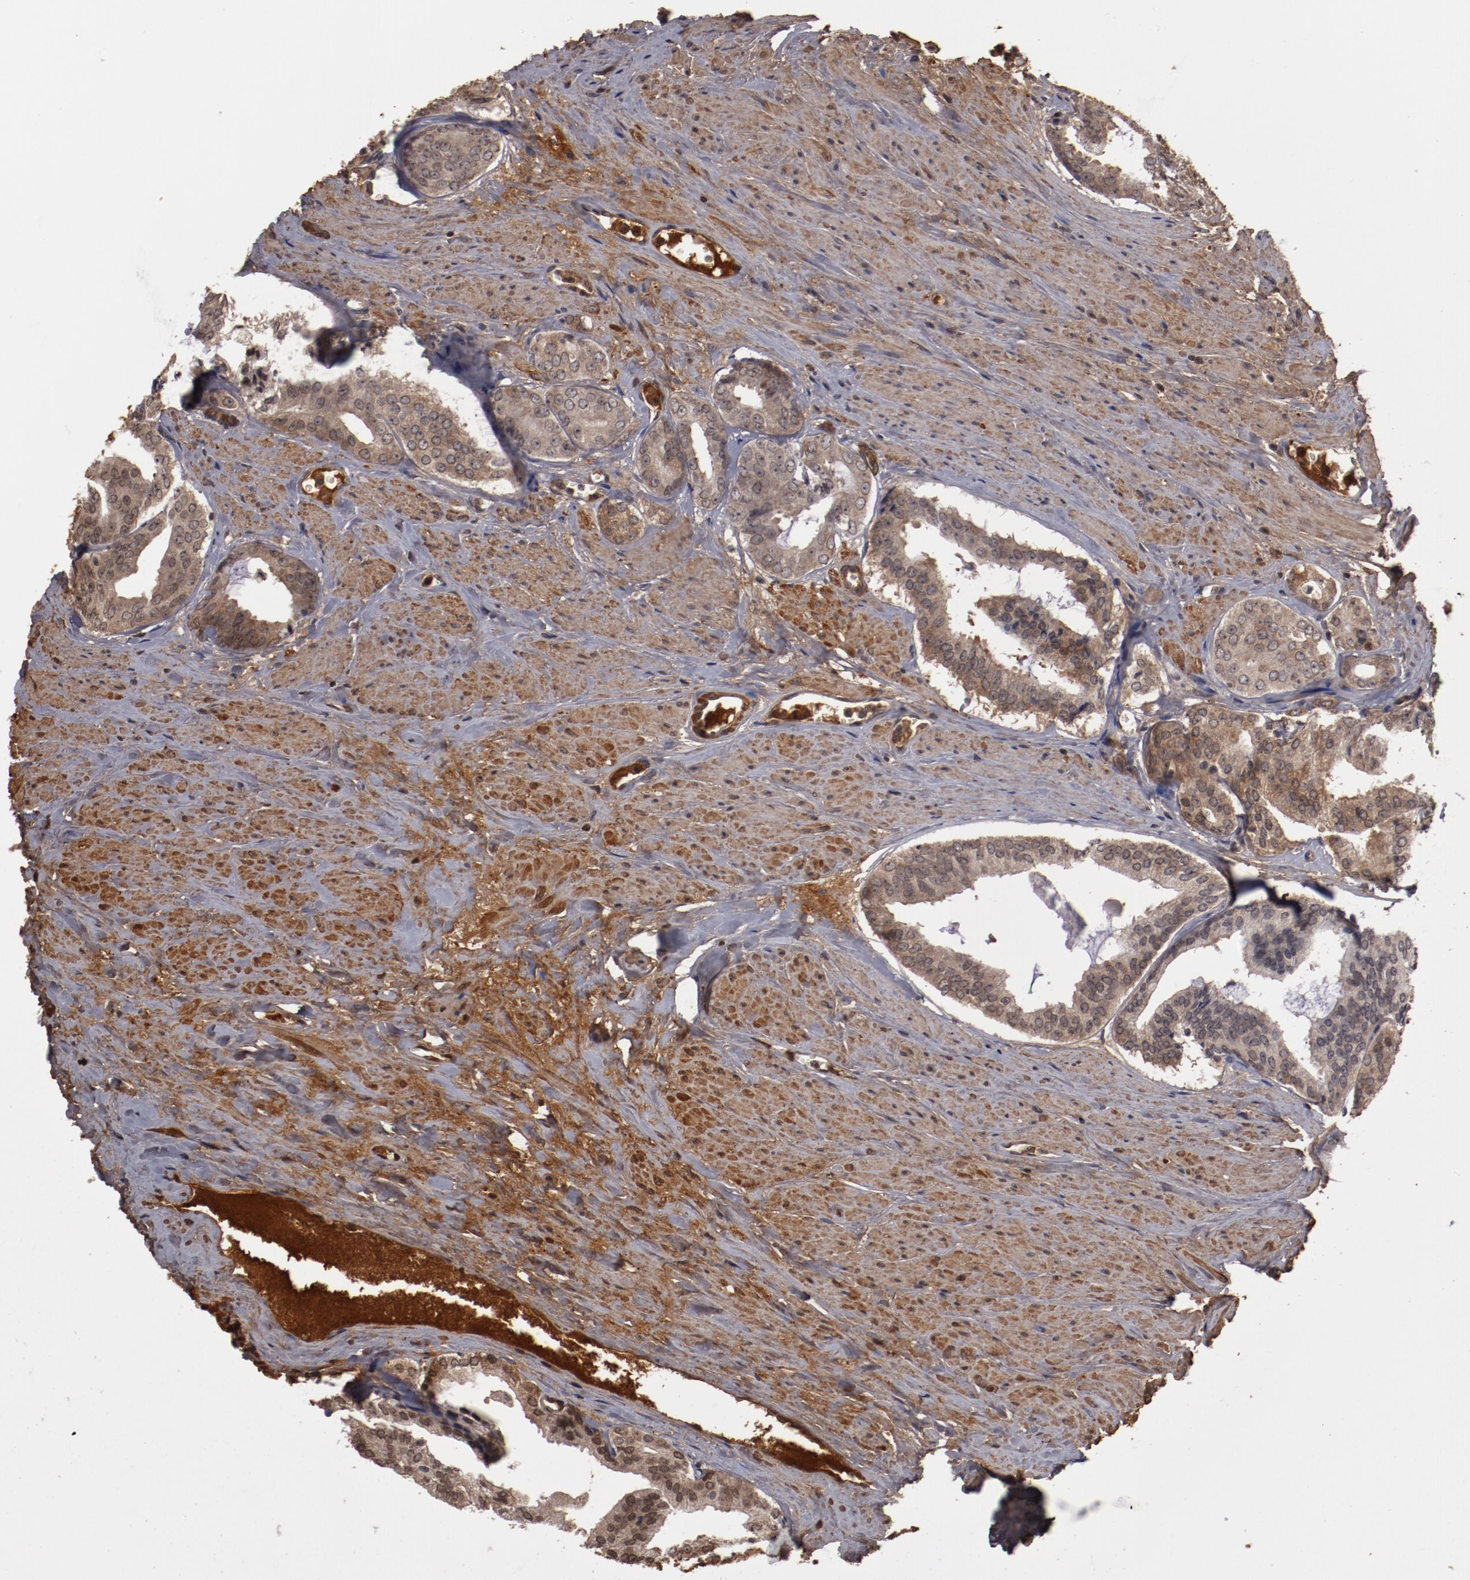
{"staining": {"intensity": "moderate", "quantity": ">75%", "location": "cytoplasmic/membranous"}, "tissue": "prostate cancer", "cell_type": "Tumor cells", "image_type": "cancer", "snomed": [{"axis": "morphology", "description": "Adenocarcinoma, Medium grade"}, {"axis": "topography", "description": "Prostate"}], "caption": "IHC of prostate medium-grade adenocarcinoma reveals medium levels of moderate cytoplasmic/membranous expression in about >75% of tumor cells. The staining was performed using DAB, with brown indicating positive protein expression. Nuclei are stained blue with hematoxylin.", "gene": "SERPINA7", "patient": {"sex": "male", "age": 79}}